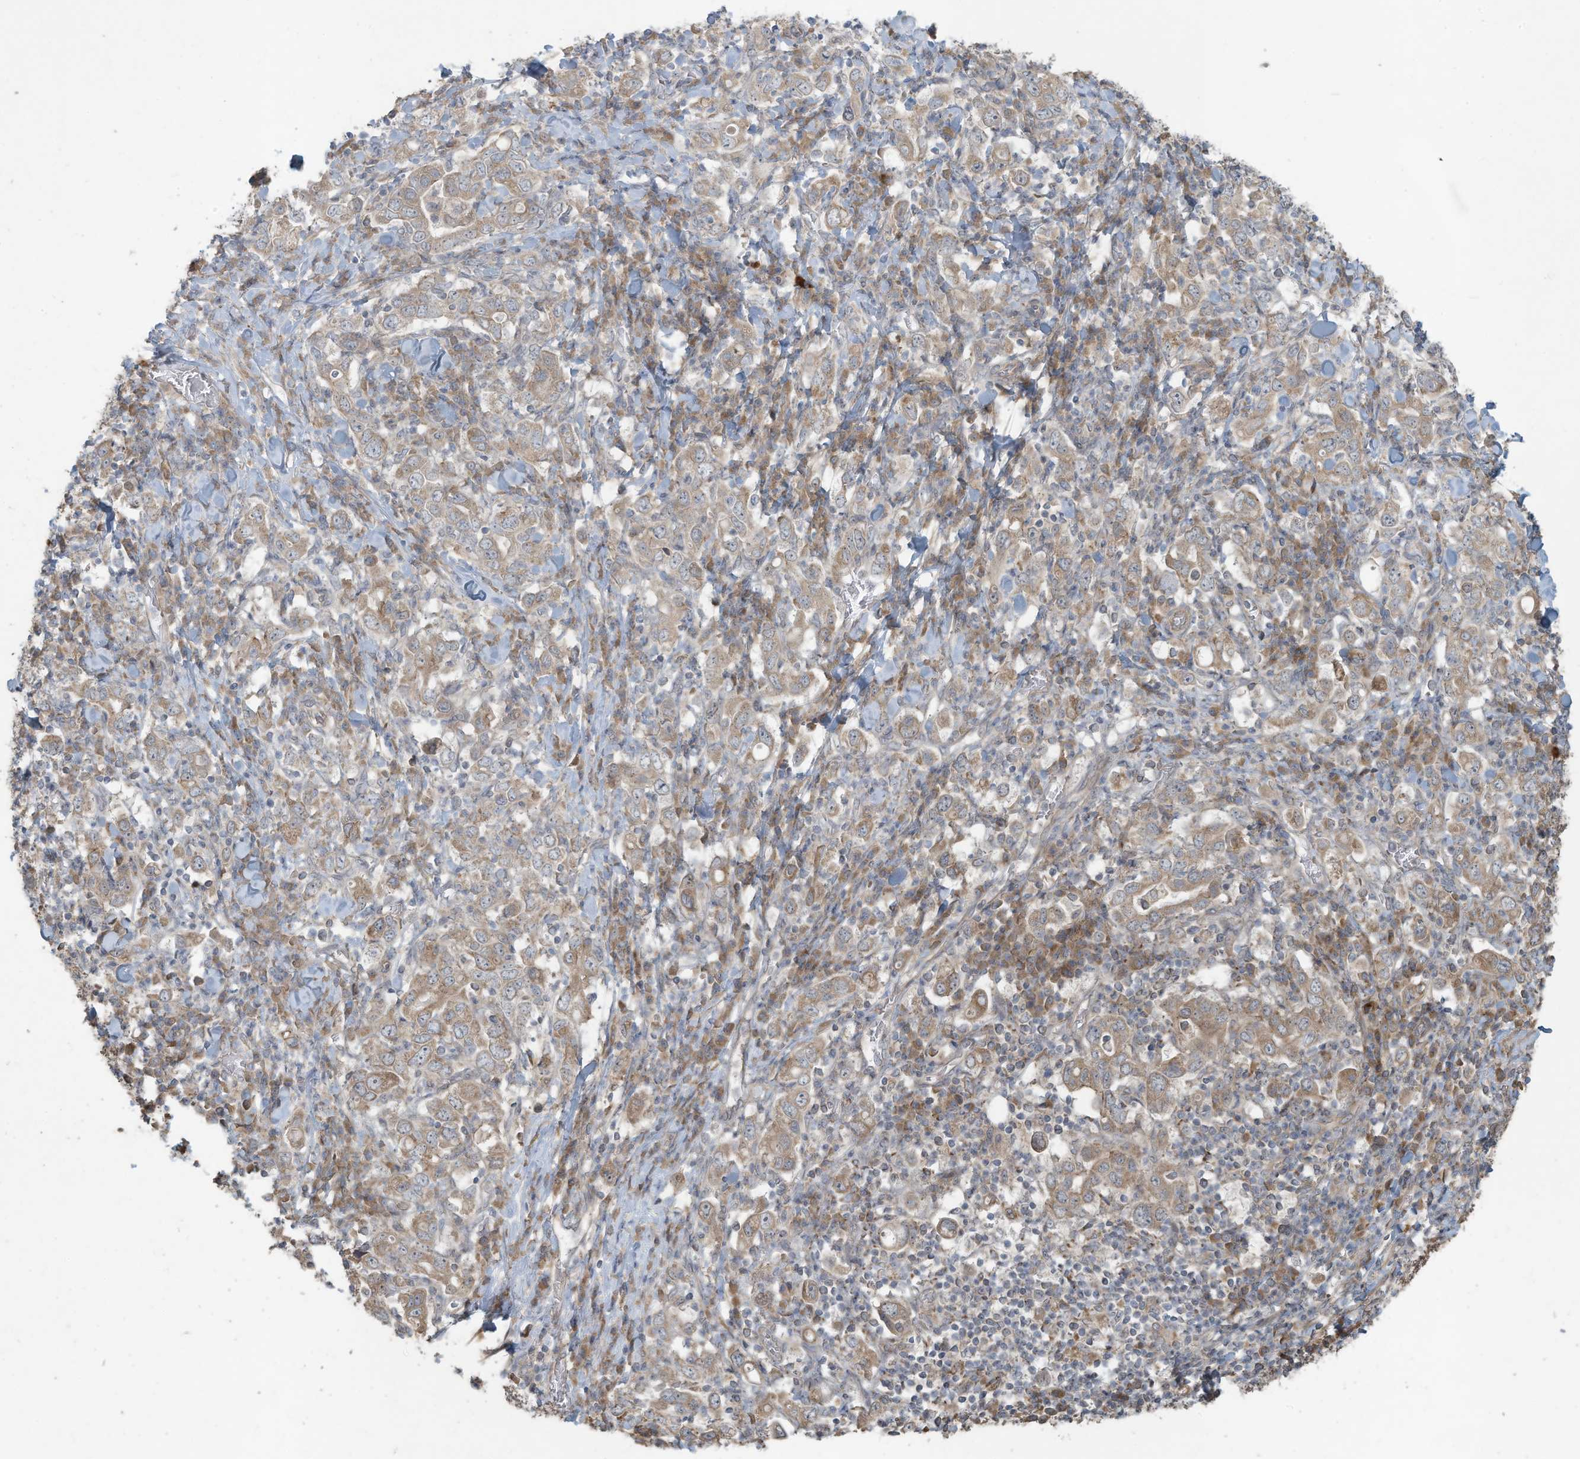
{"staining": {"intensity": "moderate", "quantity": "25%-75%", "location": "cytoplasmic/membranous"}, "tissue": "stomach cancer", "cell_type": "Tumor cells", "image_type": "cancer", "snomed": [{"axis": "morphology", "description": "Adenocarcinoma, NOS"}, {"axis": "topography", "description": "Stomach, upper"}], "caption": "Stomach cancer (adenocarcinoma) was stained to show a protein in brown. There is medium levels of moderate cytoplasmic/membranous staining in about 25%-75% of tumor cells.", "gene": "MAGIX", "patient": {"sex": "male", "age": 62}}